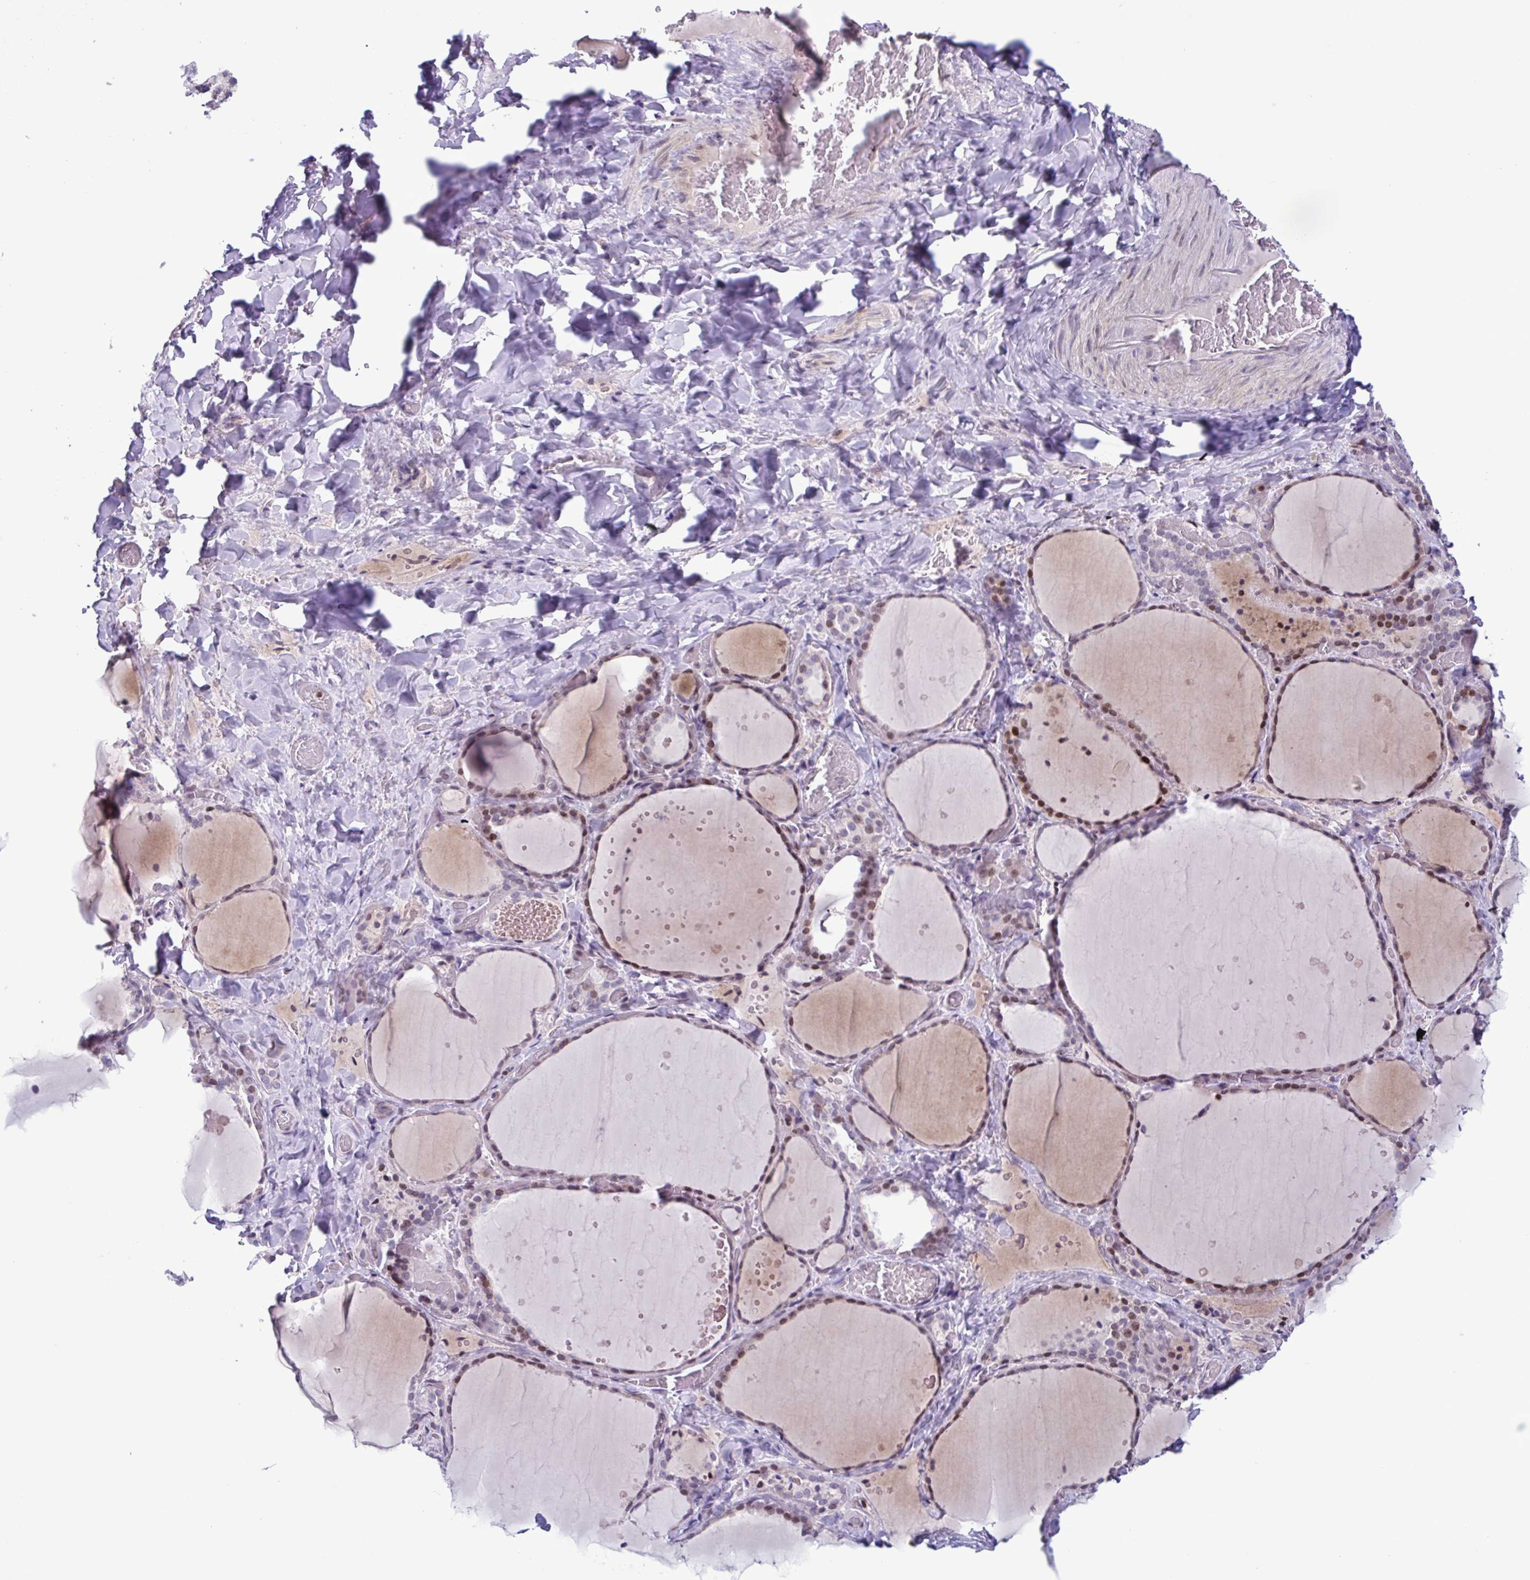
{"staining": {"intensity": "moderate", "quantity": "25%-75%", "location": "nuclear"}, "tissue": "thyroid gland", "cell_type": "Glandular cells", "image_type": "normal", "snomed": [{"axis": "morphology", "description": "Normal tissue, NOS"}, {"axis": "topography", "description": "Thyroid gland"}], "caption": "Immunohistochemical staining of benign thyroid gland reveals medium levels of moderate nuclear staining in about 25%-75% of glandular cells. Using DAB (brown) and hematoxylin (blue) stains, captured at high magnification using brightfield microscopy.", "gene": "IRF1", "patient": {"sex": "female", "age": 36}}